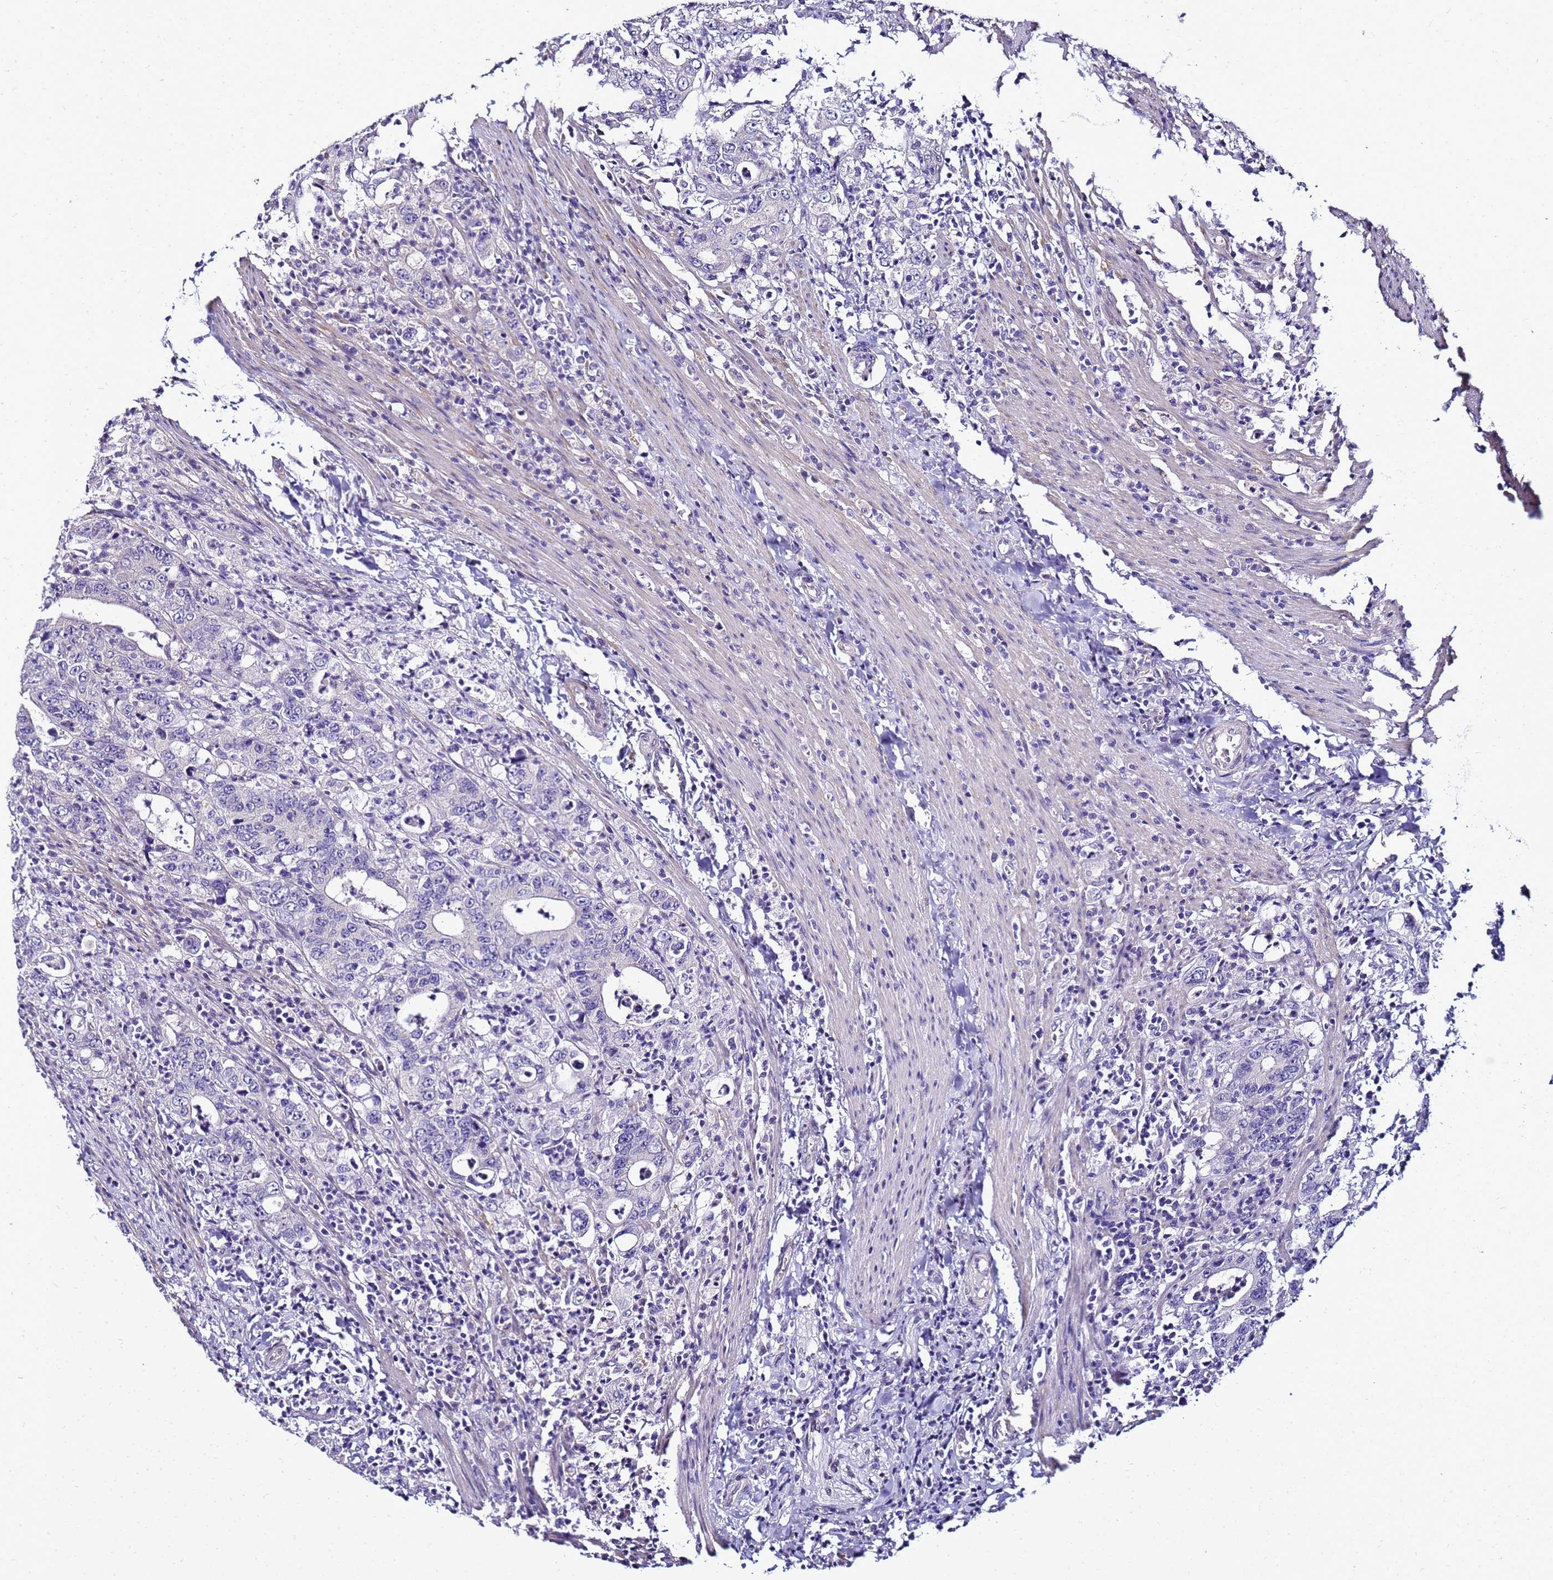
{"staining": {"intensity": "negative", "quantity": "none", "location": "none"}, "tissue": "colorectal cancer", "cell_type": "Tumor cells", "image_type": "cancer", "snomed": [{"axis": "morphology", "description": "Adenocarcinoma, NOS"}, {"axis": "topography", "description": "Colon"}], "caption": "DAB (3,3'-diaminobenzidine) immunohistochemical staining of colorectal adenocarcinoma demonstrates no significant positivity in tumor cells. Nuclei are stained in blue.", "gene": "FAM166B", "patient": {"sex": "female", "age": 75}}